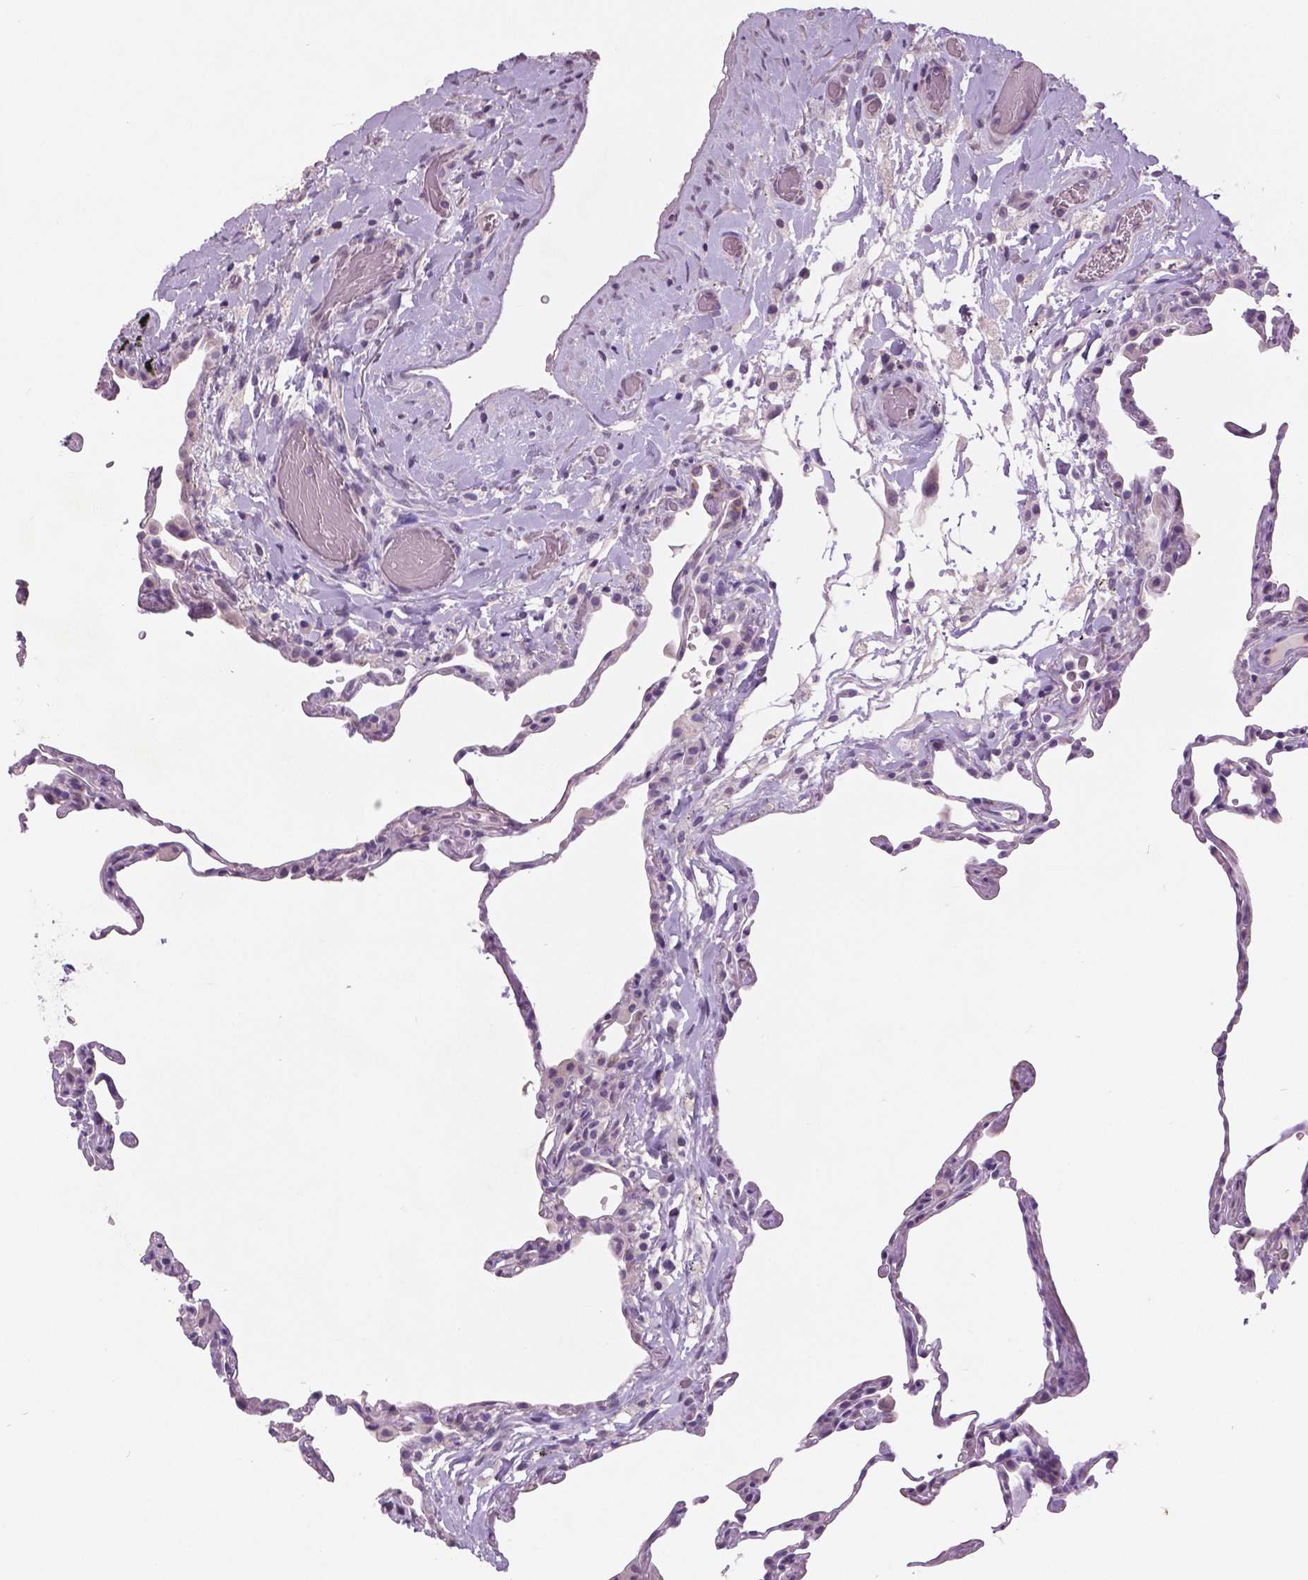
{"staining": {"intensity": "negative", "quantity": "none", "location": "none"}, "tissue": "lung", "cell_type": "Alveolar cells", "image_type": "normal", "snomed": [{"axis": "morphology", "description": "Normal tissue, NOS"}, {"axis": "topography", "description": "Lung"}], "caption": "Immunohistochemistry (IHC) of normal human lung reveals no positivity in alveolar cells.", "gene": "GRIN2A", "patient": {"sex": "female", "age": 57}}